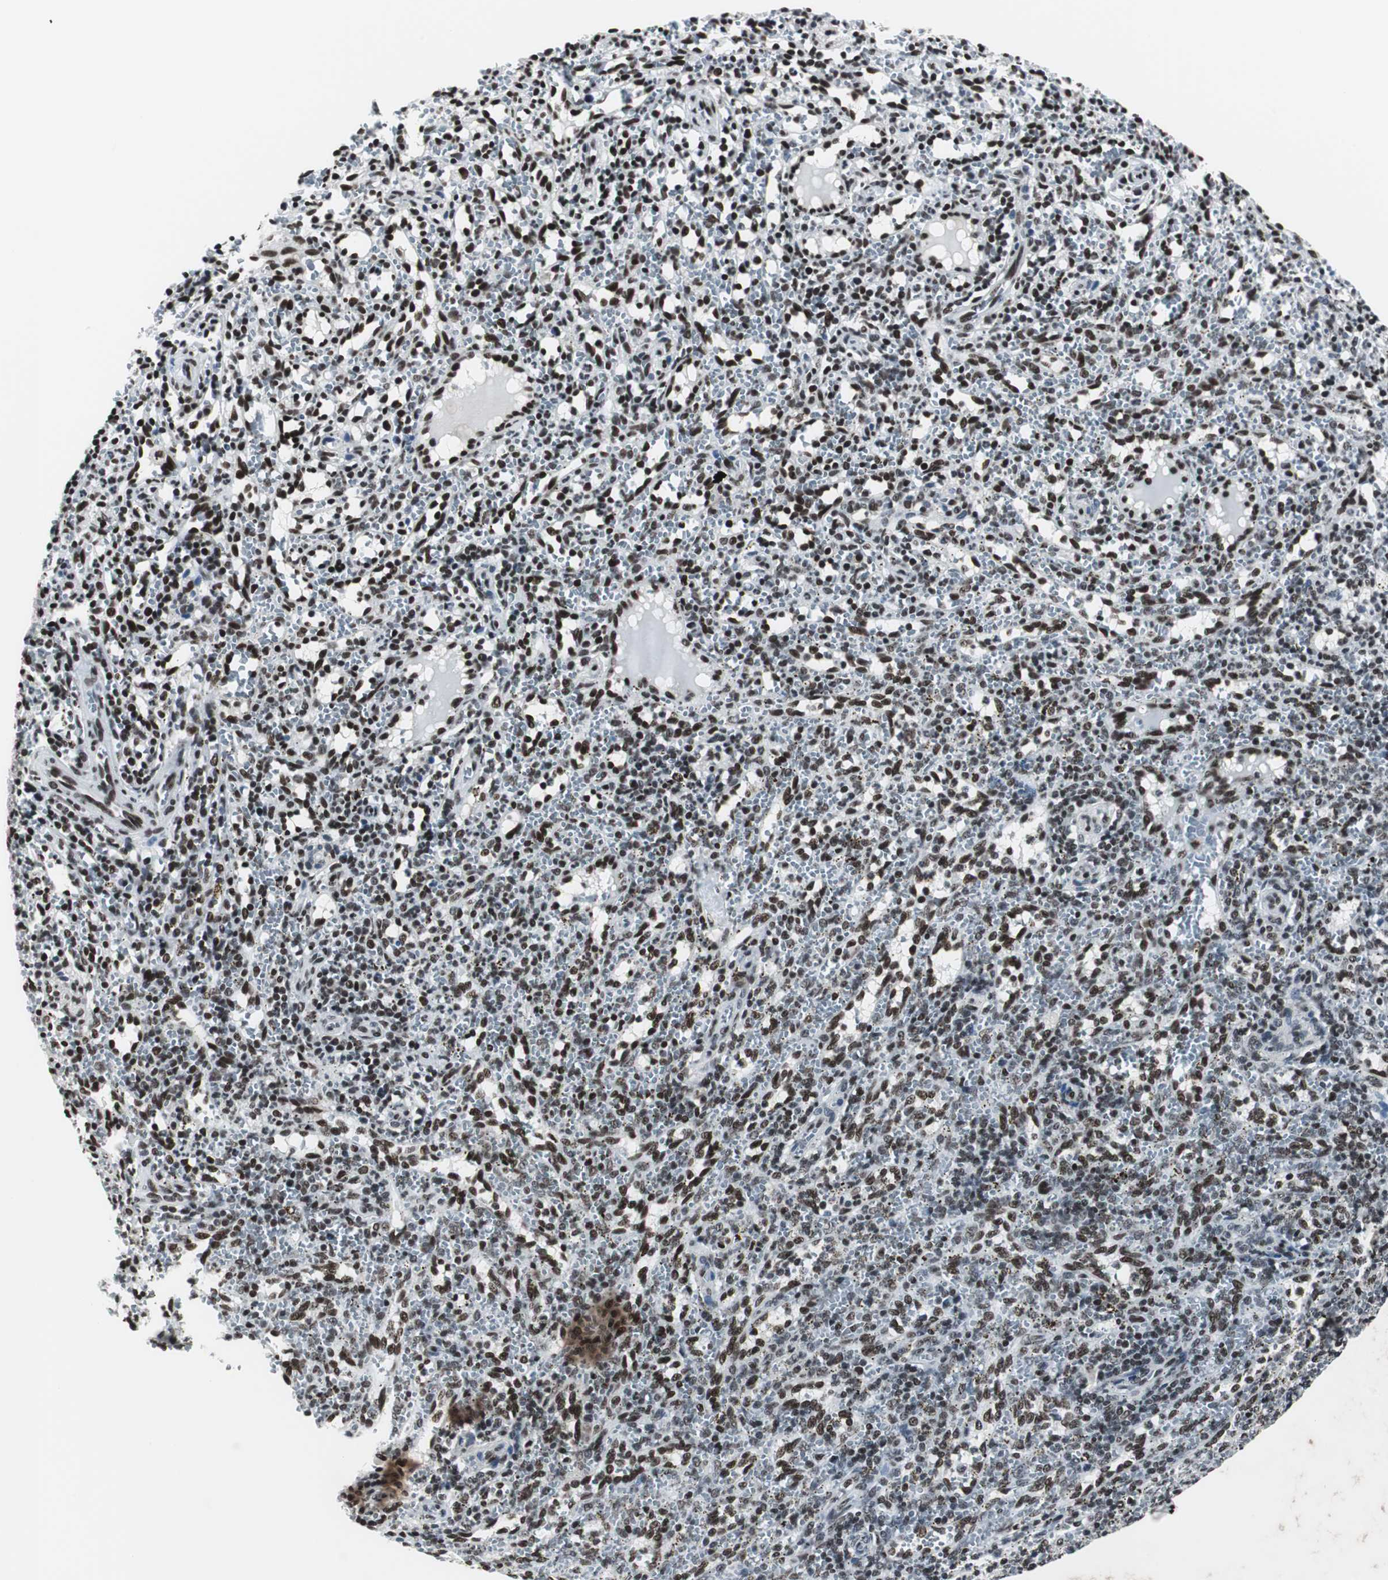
{"staining": {"intensity": "strong", "quantity": "25%-75%", "location": "nuclear"}, "tissue": "spleen", "cell_type": "Cells in red pulp", "image_type": "normal", "snomed": [{"axis": "morphology", "description": "Normal tissue, NOS"}, {"axis": "topography", "description": "Spleen"}], "caption": "Spleen stained with DAB (3,3'-diaminobenzidine) immunohistochemistry (IHC) exhibits high levels of strong nuclear staining in about 25%-75% of cells in red pulp.", "gene": "XRCC1", "patient": {"sex": "female", "age": 10}}